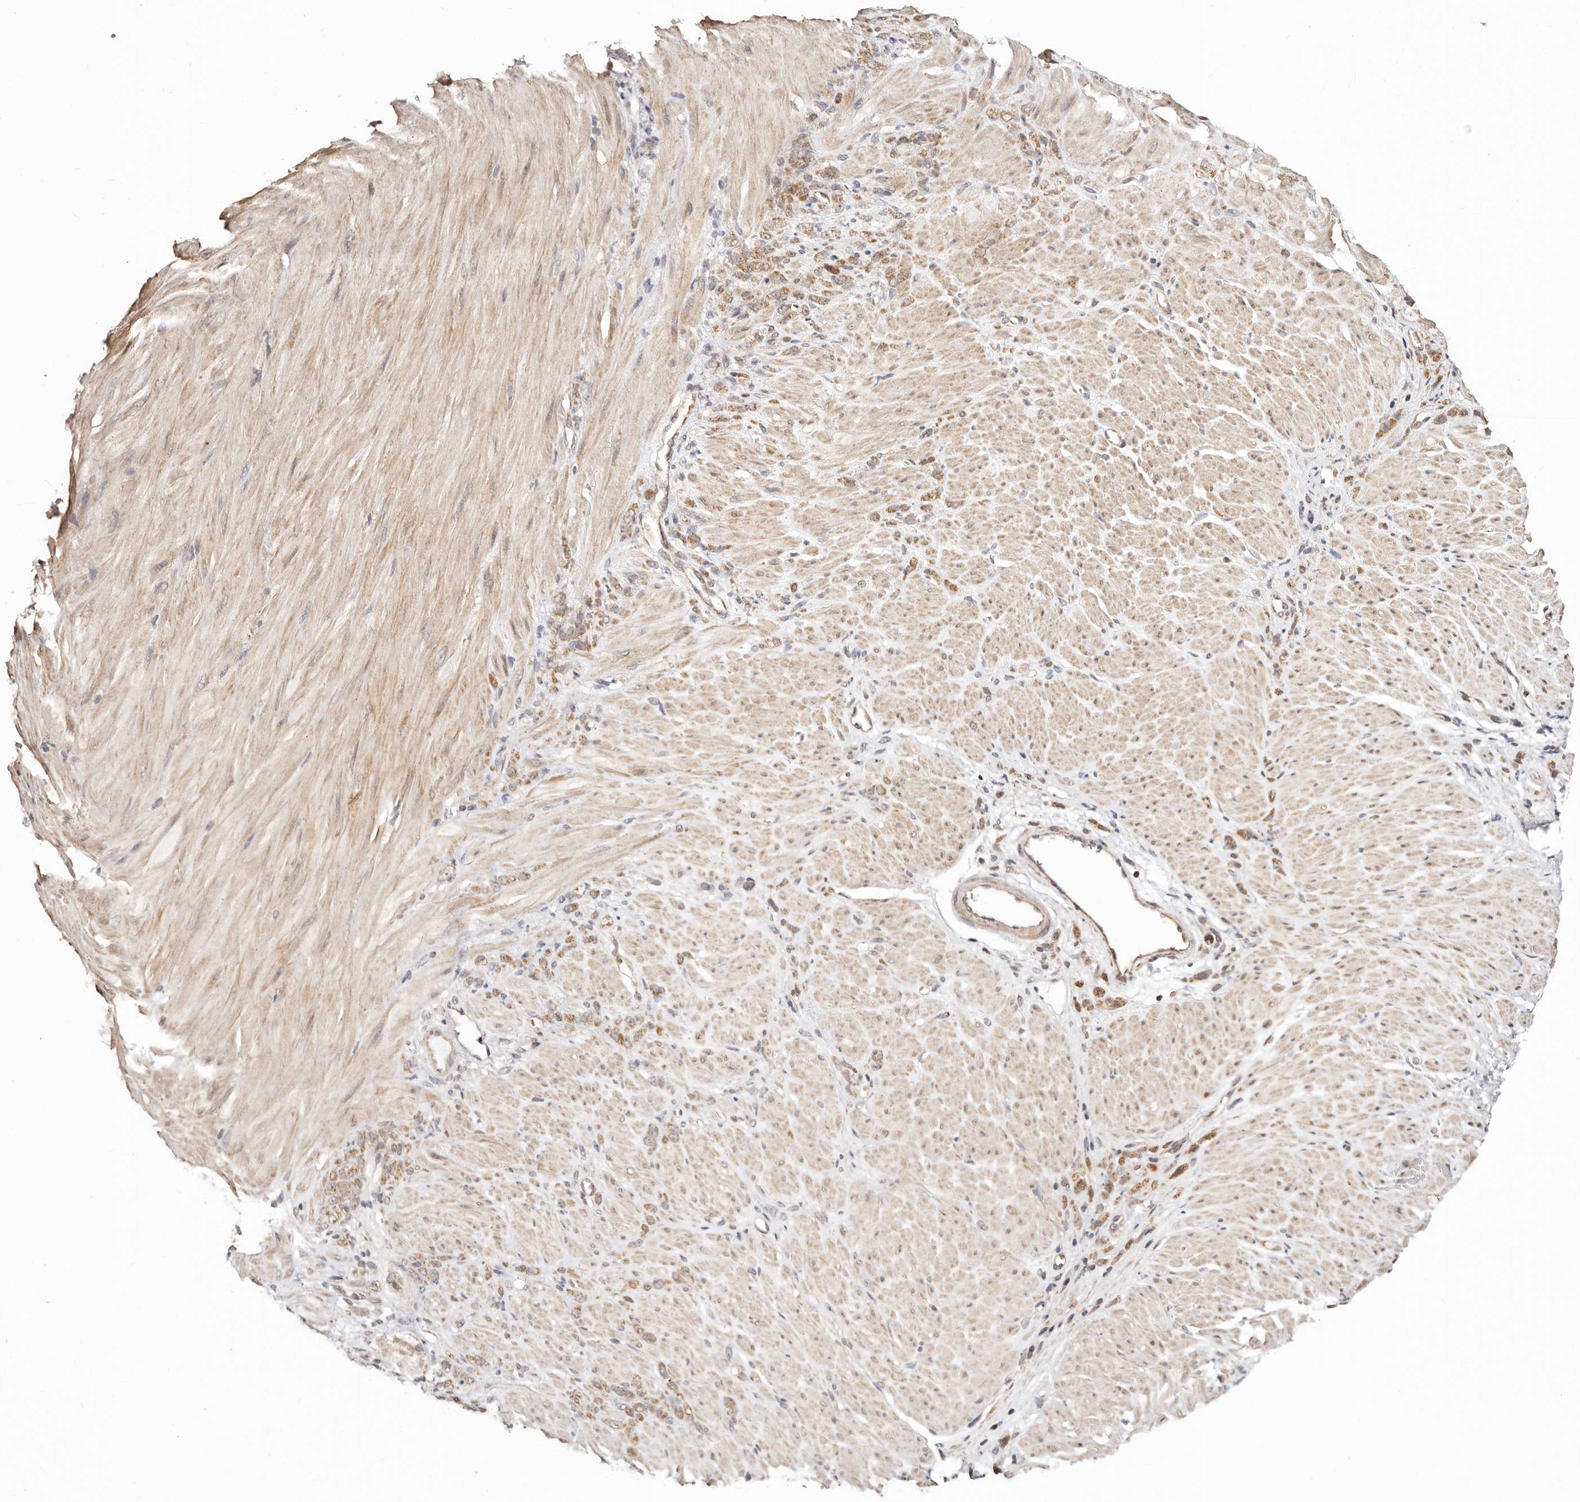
{"staining": {"intensity": "moderate", "quantity": ">75%", "location": "cytoplasmic/membranous"}, "tissue": "stomach cancer", "cell_type": "Tumor cells", "image_type": "cancer", "snomed": [{"axis": "morphology", "description": "Normal tissue, NOS"}, {"axis": "morphology", "description": "Adenocarcinoma, NOS"}, {"axis": "topography", "description": "Stomach"}], "caption": "A photomicrograph of stomach adenocarcinoma stained for a protein displays moderate cytoplasmic/membranous brown staining in tumor cells.", "gene": "CTNNBL1", "patient": {"sex": "male", "age": 82}}